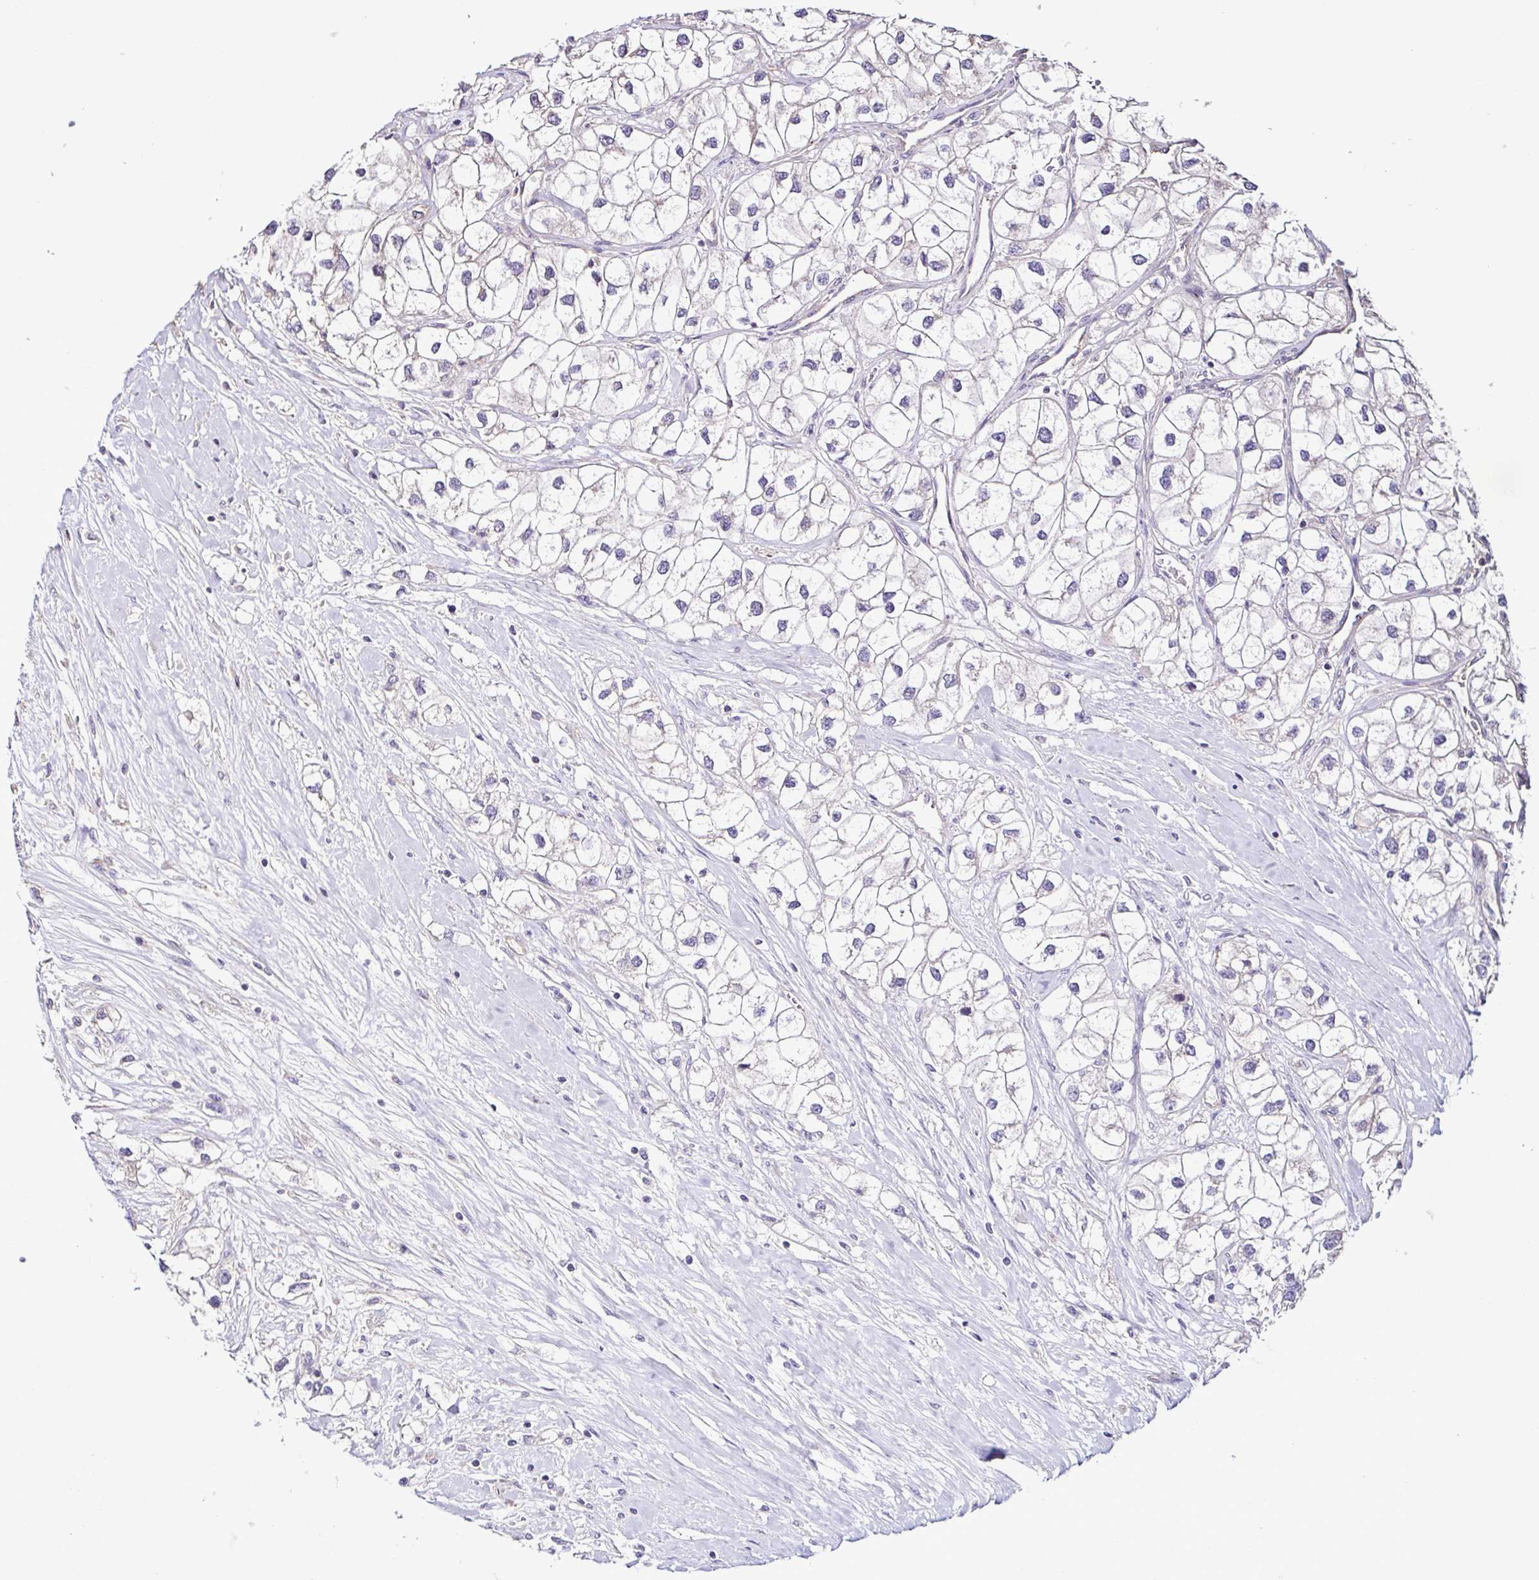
{"staining": {"intensity": "negative", "quantity": "none", "location": "none"}, "tissue": "renal cancer", "cell_type": "Tumor cells", "image_type": "cancer", "snomed": [{"axis": "morphology", "description": "Adenocarcinoma, NOS"}, {"axis": "topography", "description": "Kidney"}], "caption": "Human adenocarcinoma (renal) stained for a protein using immunohistochemistry displays no staining in tumor cells.", "gene": "LMOD2", "patient": {"sex": "male", "age": 59}}